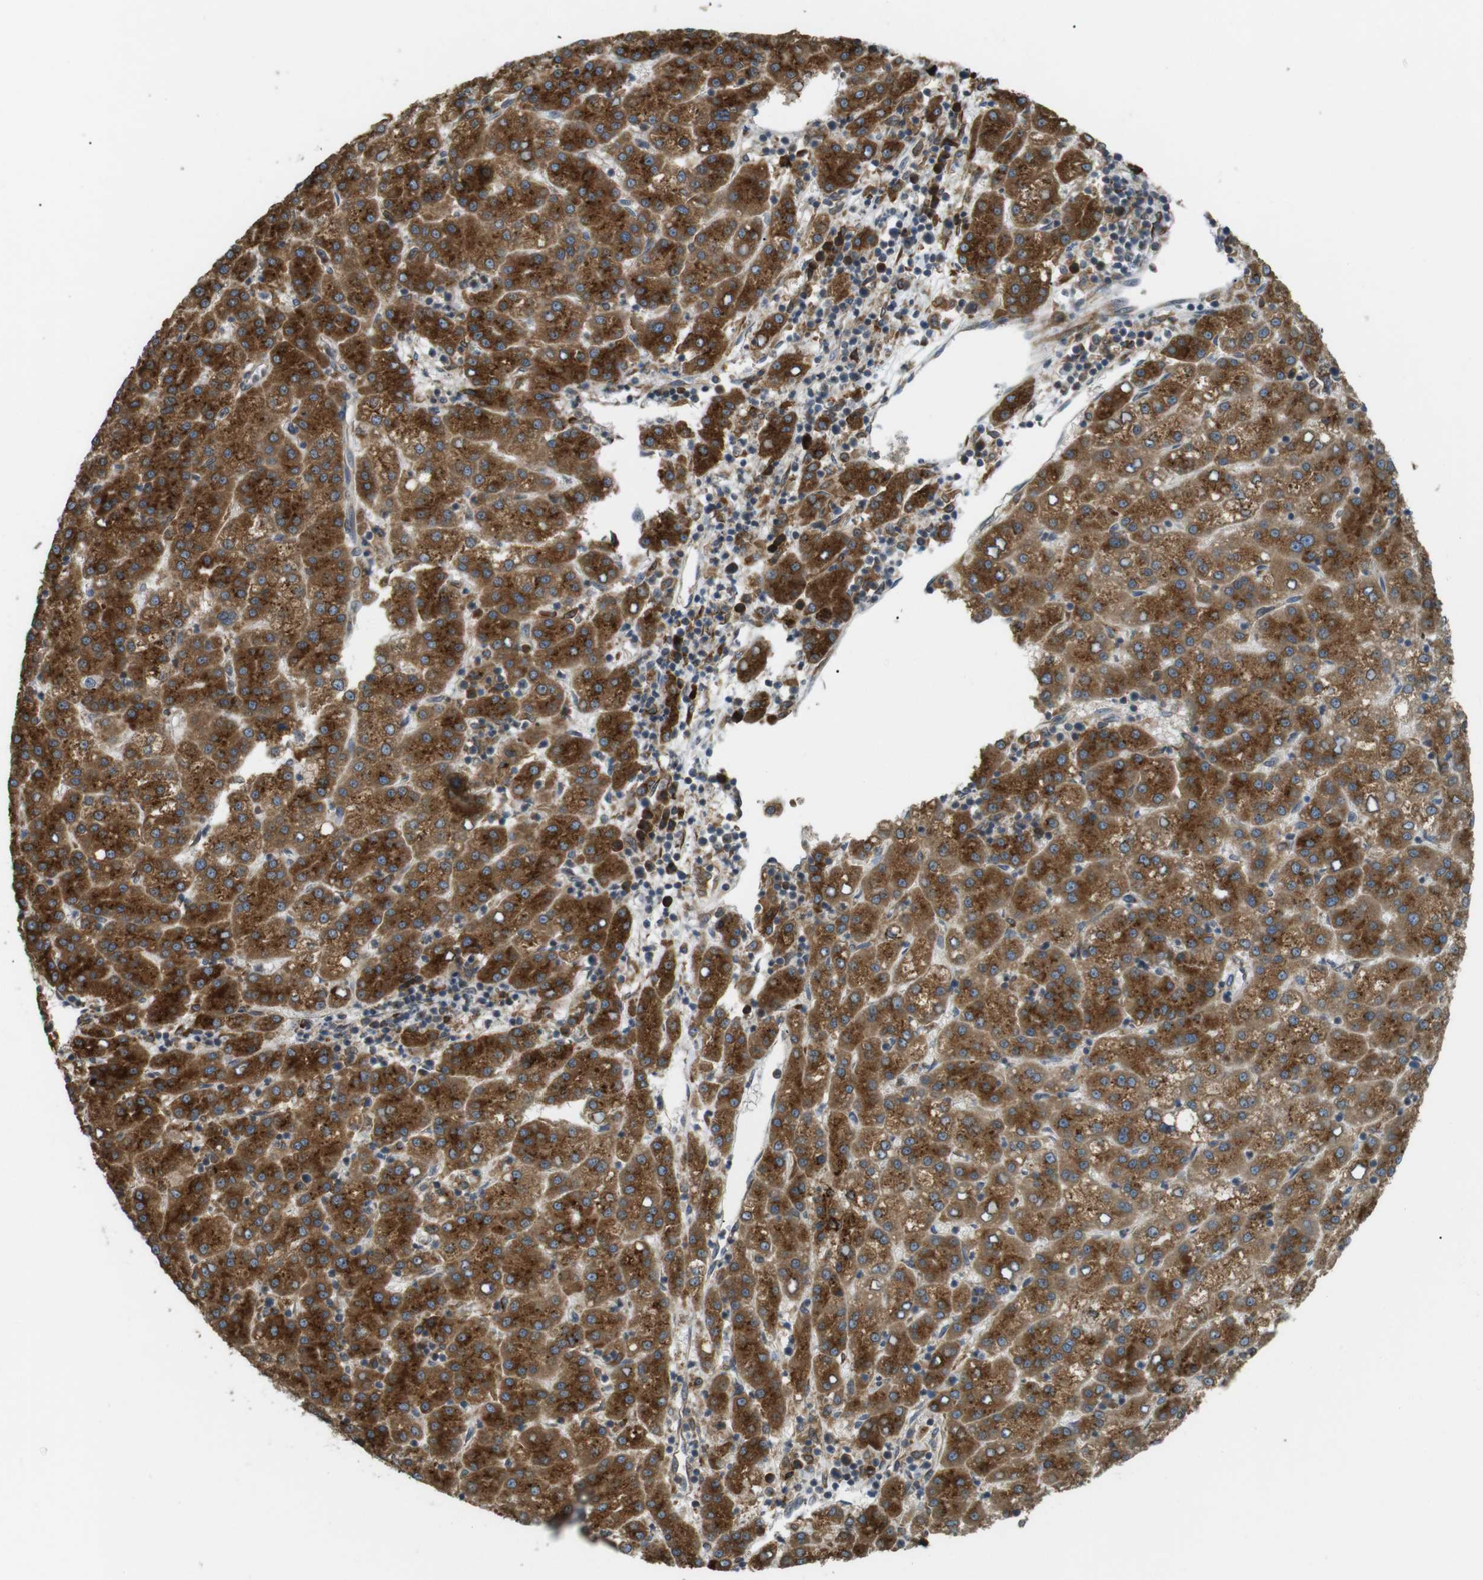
{"staining": {"intensity": "strong", "quantity": ">75%", "location": "cytoplasmic/membranous"}, "tissue": "liver cancer", "cell_type": "Tumor cells", "image_type": "cancer", "snomed": [{"axis": "morphology", "description": "Carcinoma, Hepatocellular, NOS"}, {"axis": "topography", "description": "Liver"}], "caption": "Approximately >75% of tumor cells in human liver hepatocellular carcinoma show strong cytoplasmic/membranous protein positivity as visualized by brown immunohistochemical staining.", "gene": "TMED4", "patient": {"sex": "female", "age": 58}}